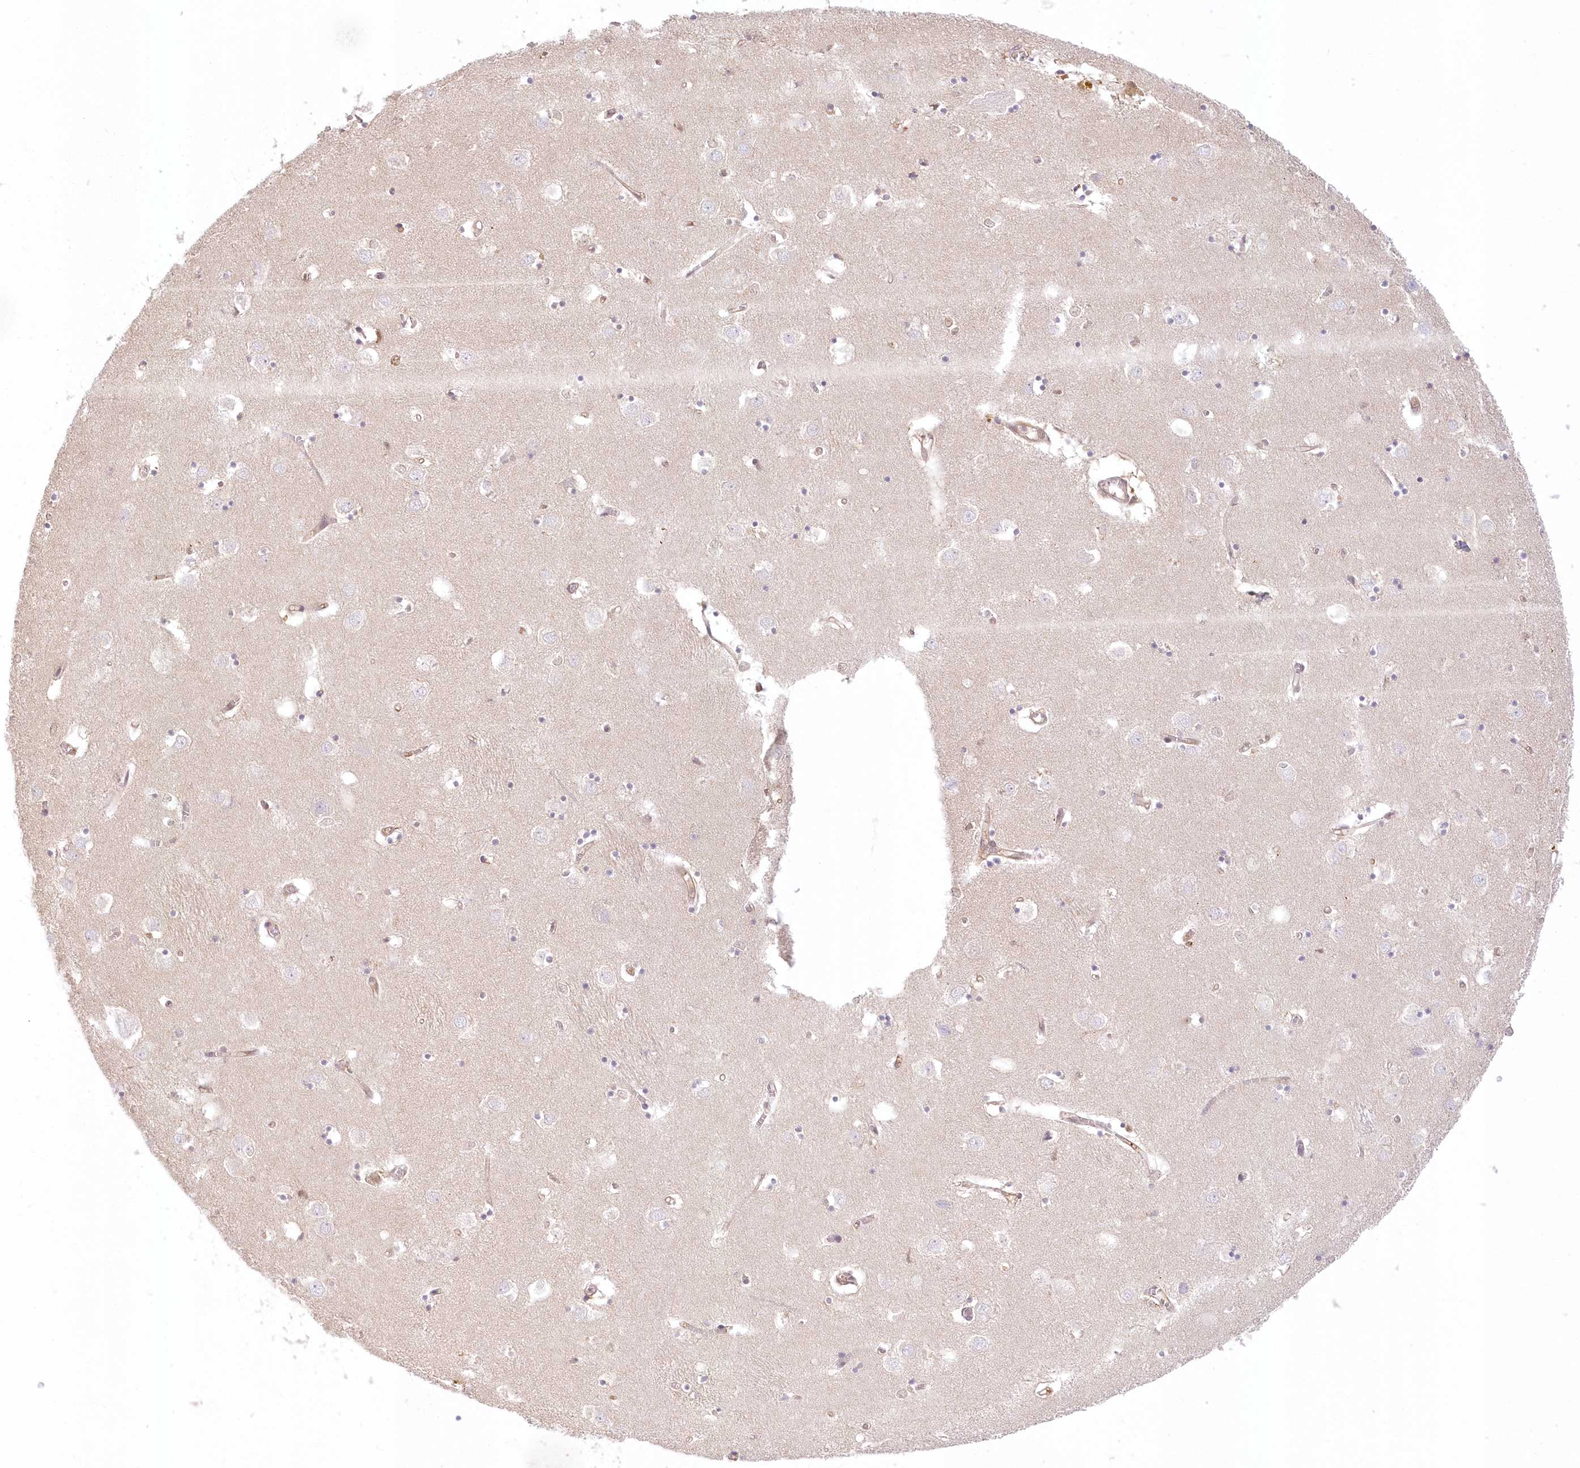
{"staining": {"intensity": "negative", "quantity": "none", "location": "none"}, "tissue": "caudate", "cell_type": "Glial cells", "image_type": "normal", "snomed": [{"axis": "morphology", "description": "Normal tissue, NOS"}, {"axis": "topography", "description": "Lateral ventricle wall"}], "caption": "A high-resolution image shows IHC staining of normal caudate, which demonstrates no significant staining in glial cells.", "gene": "RNPEP", "patient": {"sex": "male", "age": 70}}